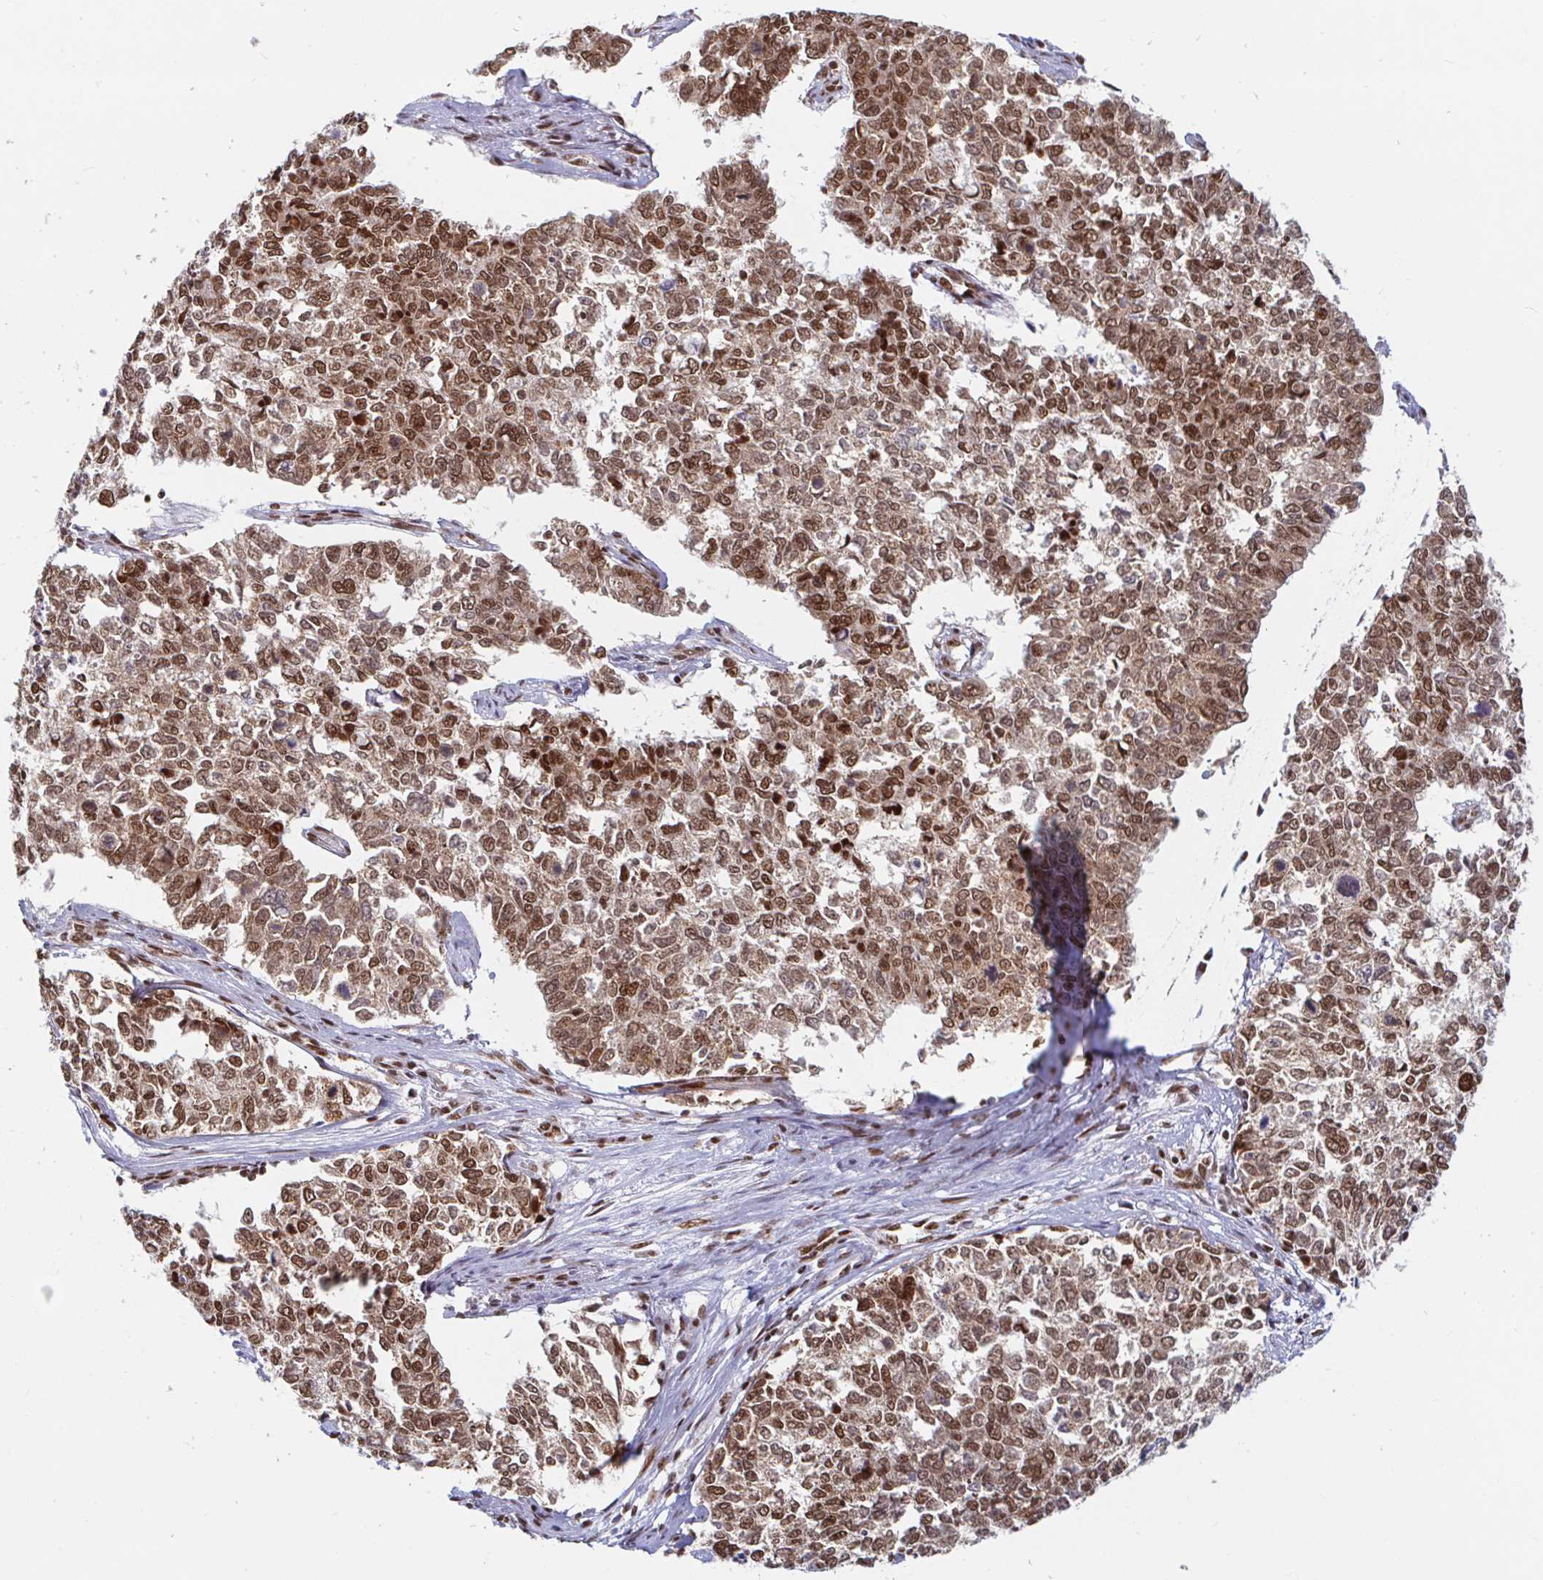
{"staining": {"intensity": "moderate", "quantity": ">75%", "location": "nuclear"}, "tissue": "cervical cancer", "cell_type": "Tumor cells", "image_type": "cancer", "snomed": [{"axis": "morphology", "description": "Adenocarcinoma, NOS"}, {"axis": "topography", "description": "Cervix"}], "caption": "Immunohistochemistry (DAB) staining of cervical cancer demonstrates moderate nuclear protein positivity in approximately >75% of tumor cells.", "gene": "RBMX", "patient": {"sex": "female", "age": 63}}